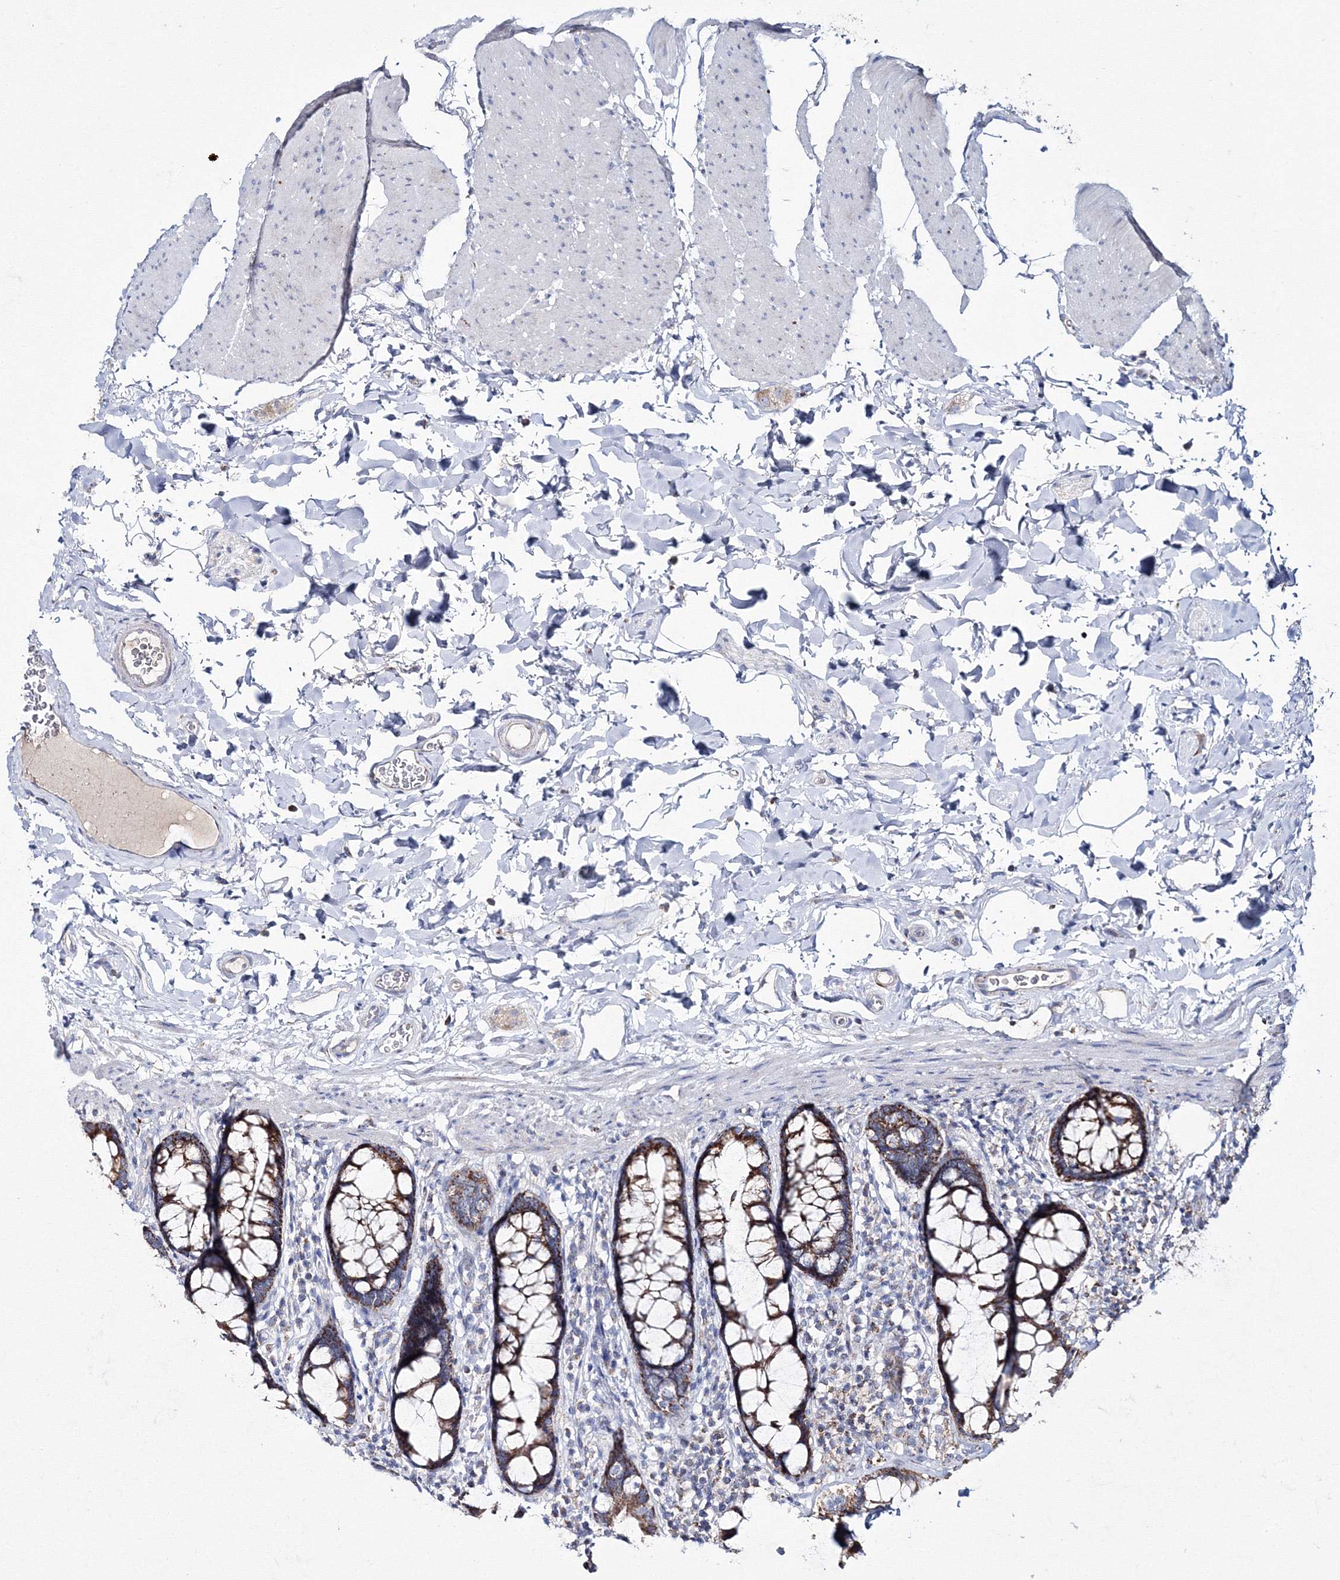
{"staining": {"intensity": "negative", "quantity": "none", "location": "none"}, "tissue": "colon", "cell_type": "Endothelial cells", "image_type": "normal", "snomed": [{"axis": "morphology", "description": "Normal tissue, NOS"}, {"axis": "topography", "description": "Colon"}], "caption": "The histopathology image displays no staining of endothelial cells in unremarkable colon.", "gene": "IGSF9", "patient": {"sex": "female", "age": 80}}